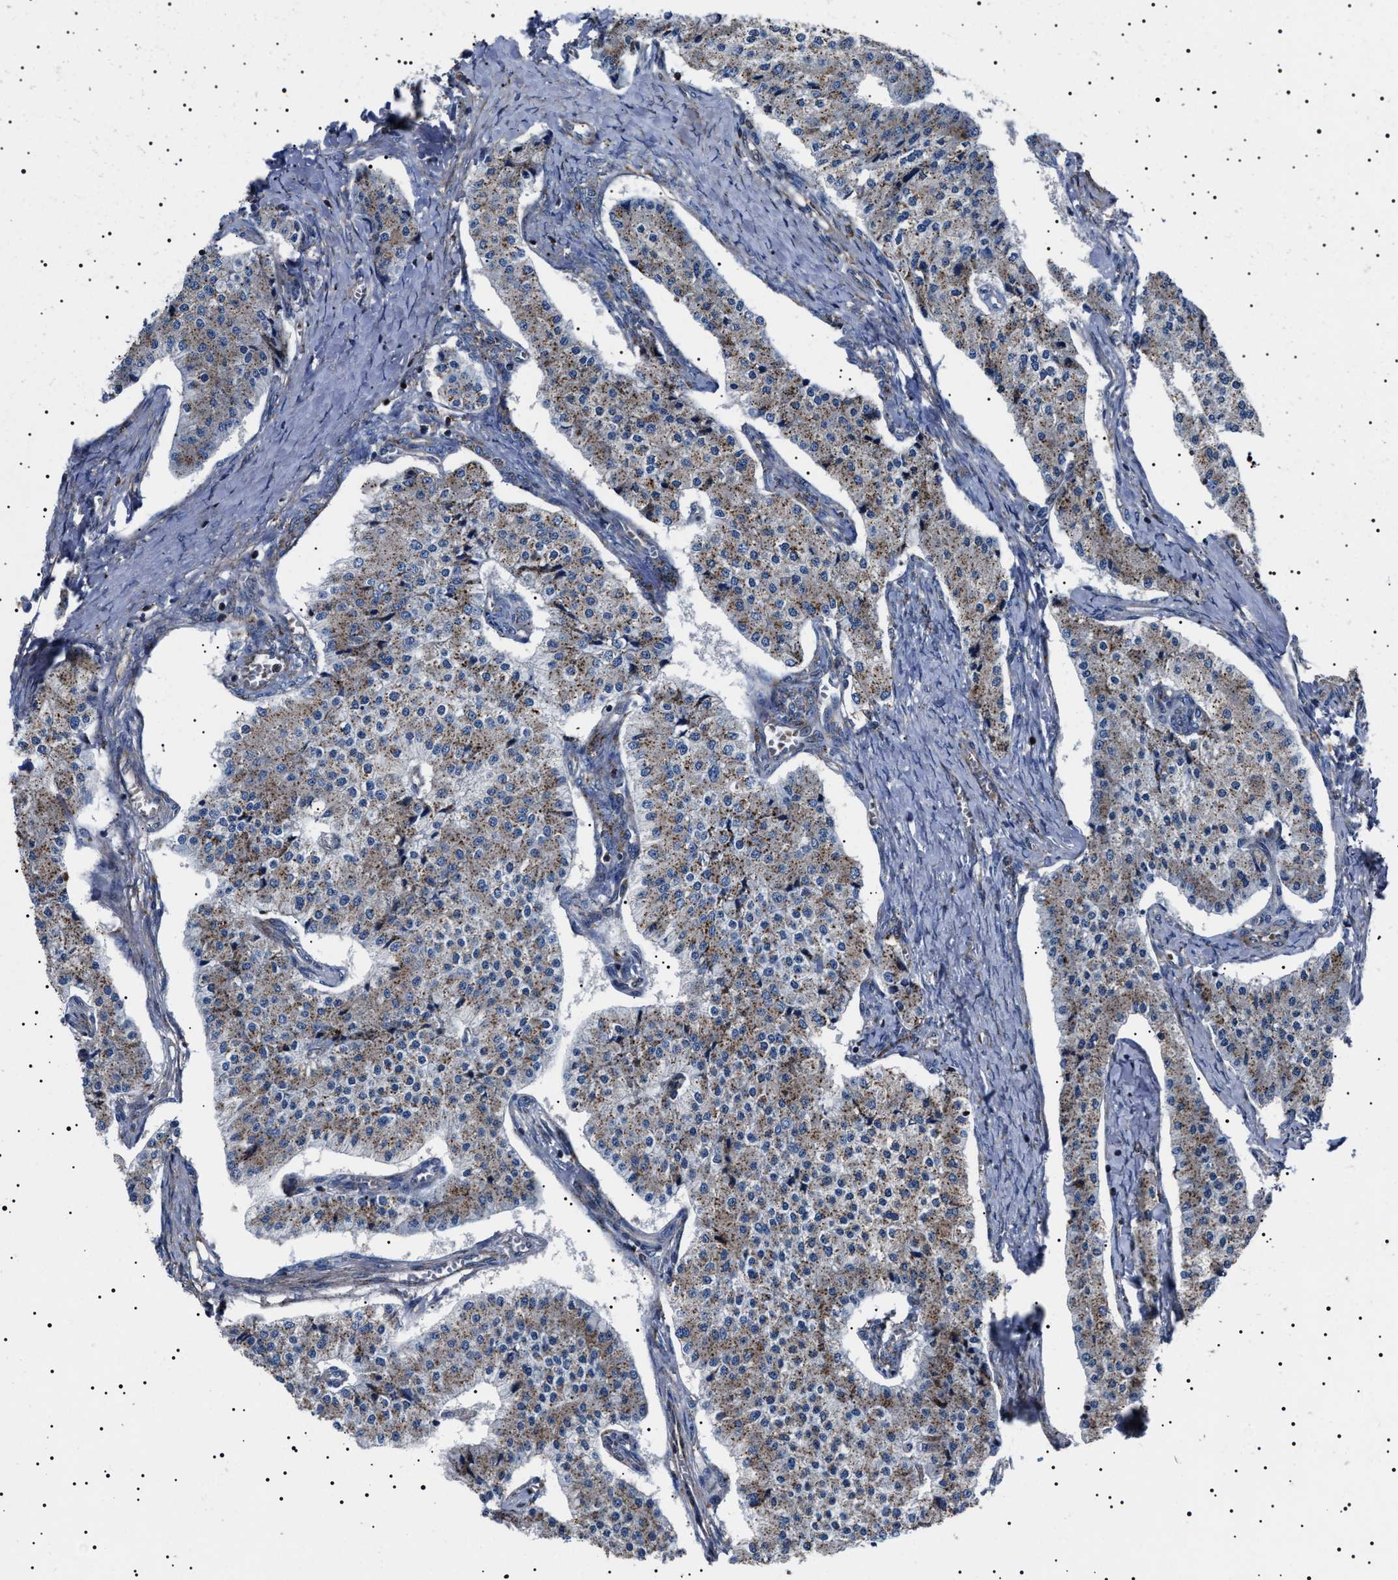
{"staining": {"intensity": "moderate", "quantity": ">75%", "location": "cytoplasmic/membranous"}, "tissue": "carcinoid", "cell_type": "Tumor cells", "image_type": "cancer", "snomed": [{"axis": "morphology", "description": "Carcinoid, malignant, NOS"}, {"axis": "topography", "description": "Colon"}], "caption": "Moderate cytoplasmic/membranous protein expression is appreciated in approximately >75% of tumor cells in malignant carcinoid.", "gene": "NEU1", "patient": {"sex": "female", "age": 52}}